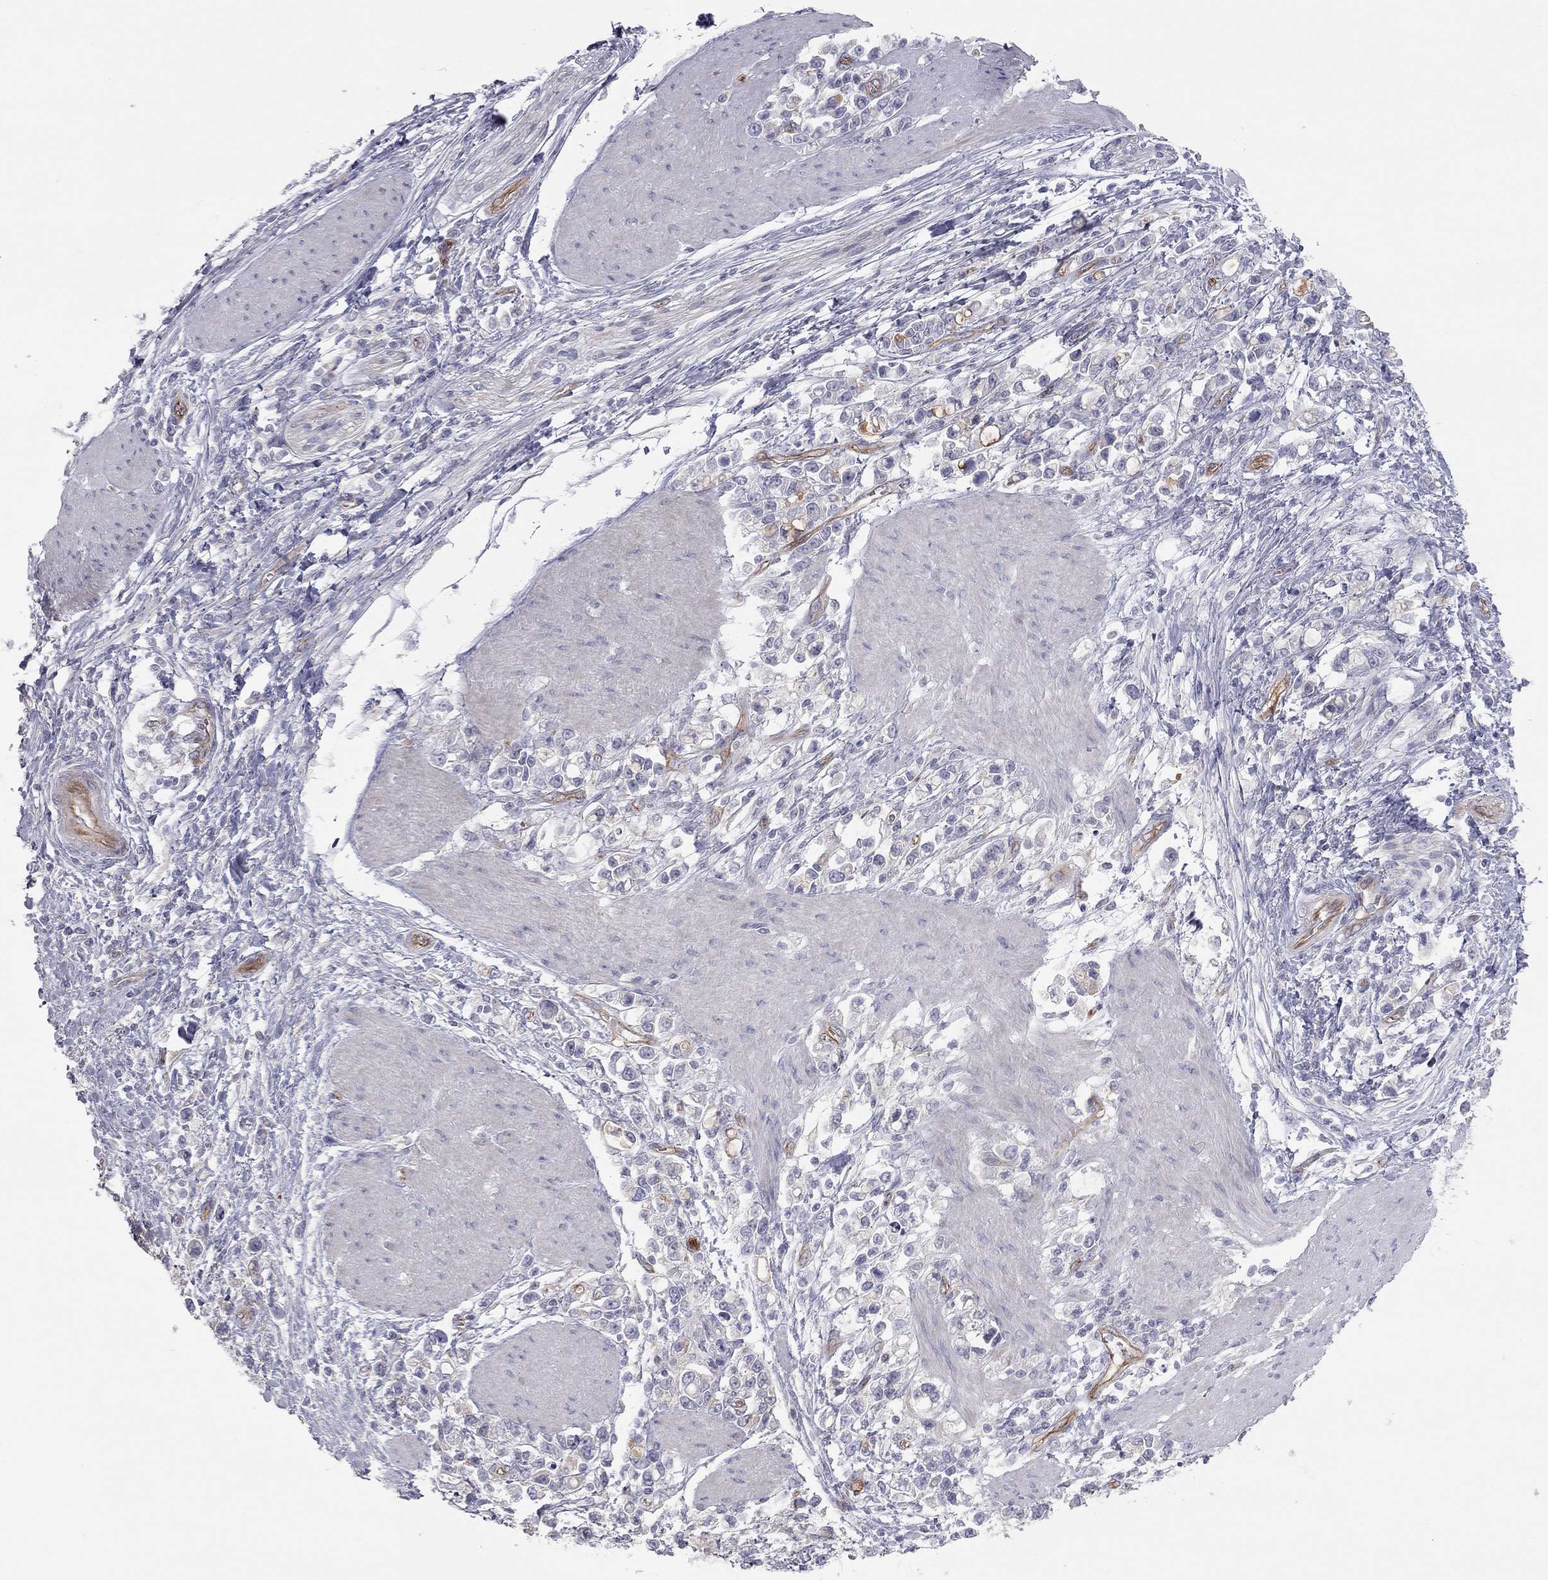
{"staining": {"intensity": "negative", "quantity": "none", "location": "none"}, "tissue": "stomach cancer", "cell_type": "Tumor cells", "image_type": "cancer", "snomed": [{"axis": "morphology", "description": "Adenocarcinoma, NOS"}, {"axis": "topography", "description": "Stomach"}], "caption": "Immunohistochemical staining of human stomach cancer reveals no significant staining in tumor cells. (Immunohistochemistry, brightfield microscopy, high magnification).", "gene": "GPRC5B", "patient": {"sex": "male", "age": 63}}